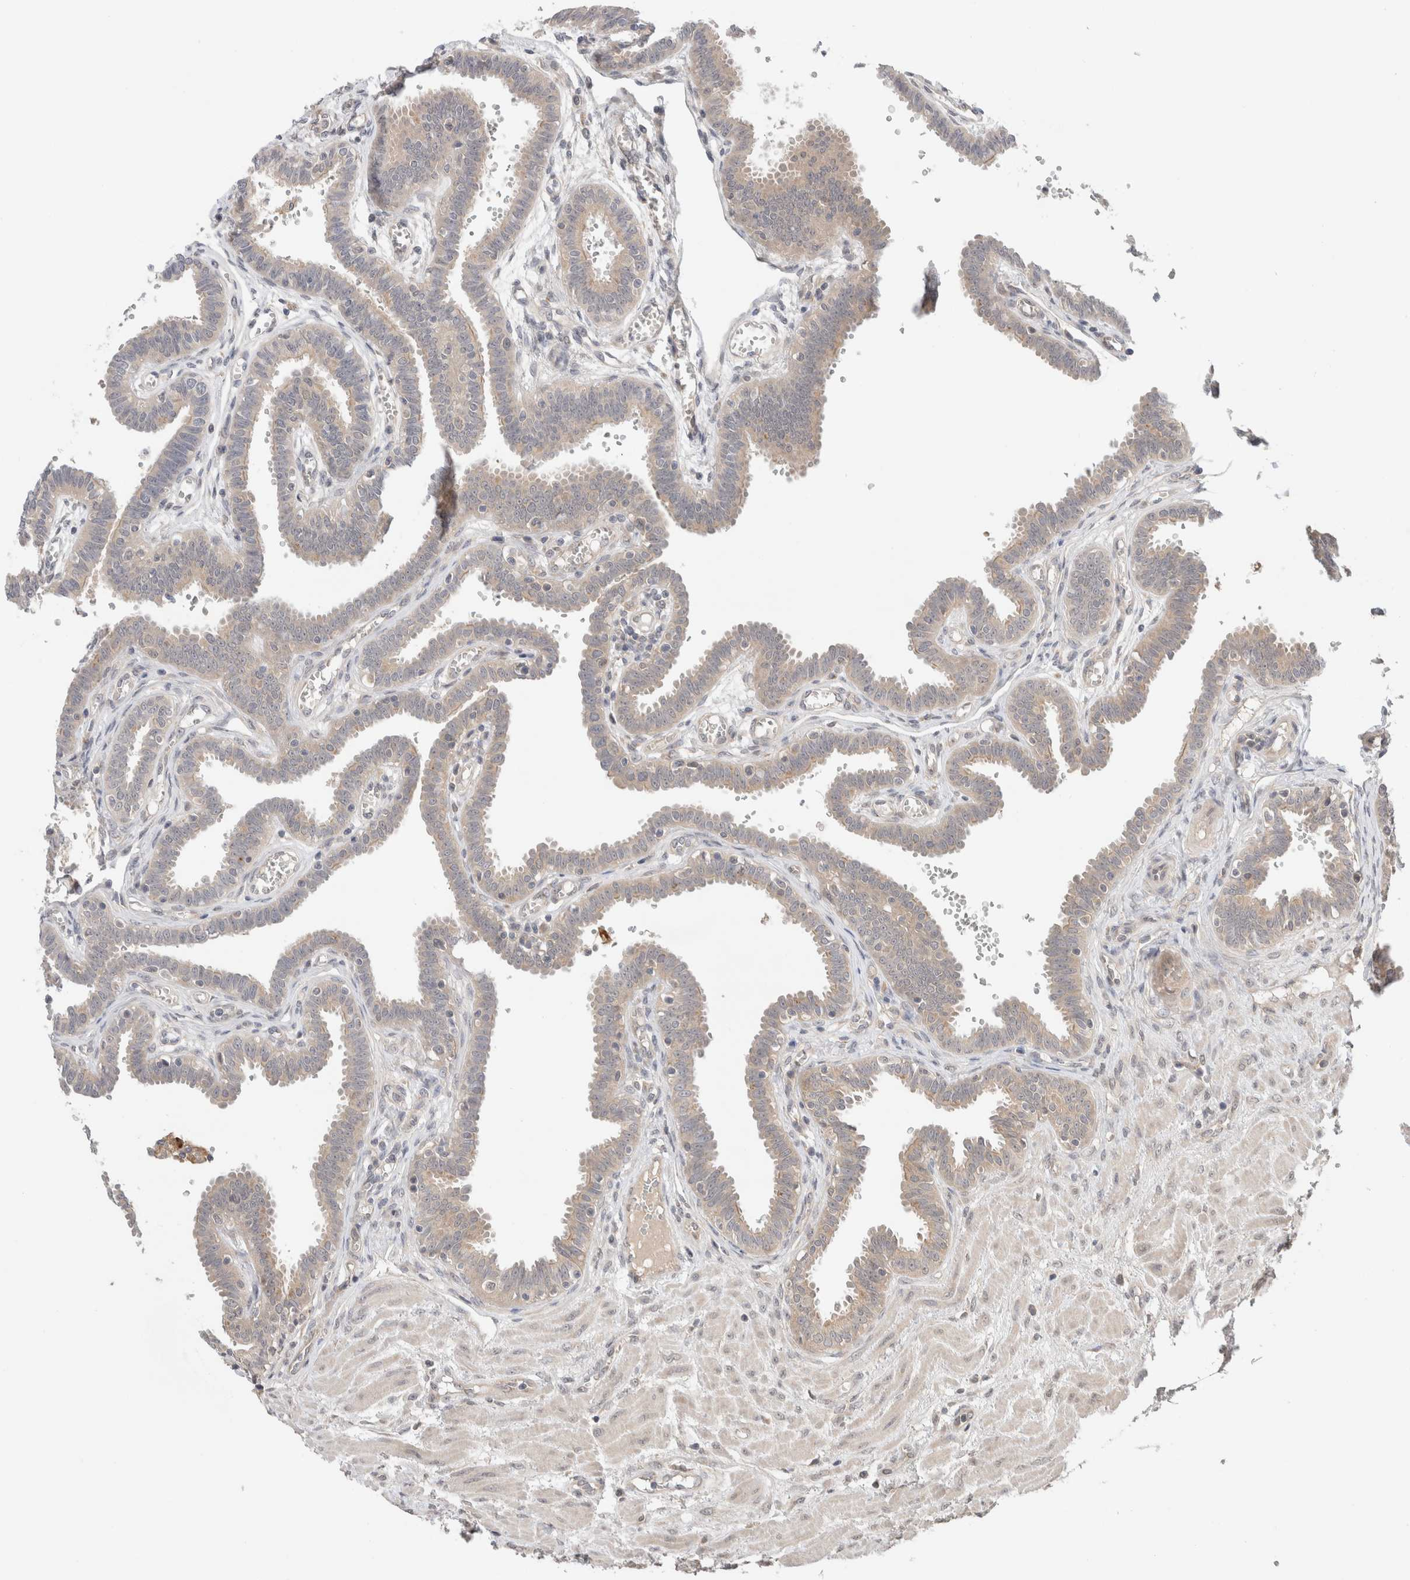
{"staining": {"intensity": "weak", "quantity": "25%-75%", "location": "cytoplasmic/membranous"}, "tissue": "fallopian tube", "cell_type": "Glandular cells", "image_type": "normal", "snomed": [{"axis": "morphology", "description": "Normal tissue, NOS"}, {"axis": "topography", "description": "Fallopian tube"}], "caption": "High-power microscopy captured an immunohistochemistry micrograph of benign fallopian tube, revealing weak cytoplasmic/membranous positivity in approximately 25%-75% of glandular cells. (Stains: DAB (3,3'-diaminobenzidine) in brown, nuclei in blue, Microscopy: brightfield microscopy at high magnification).", "gene": "SGK1", "patient": {"sex": "female", "age": 32}}